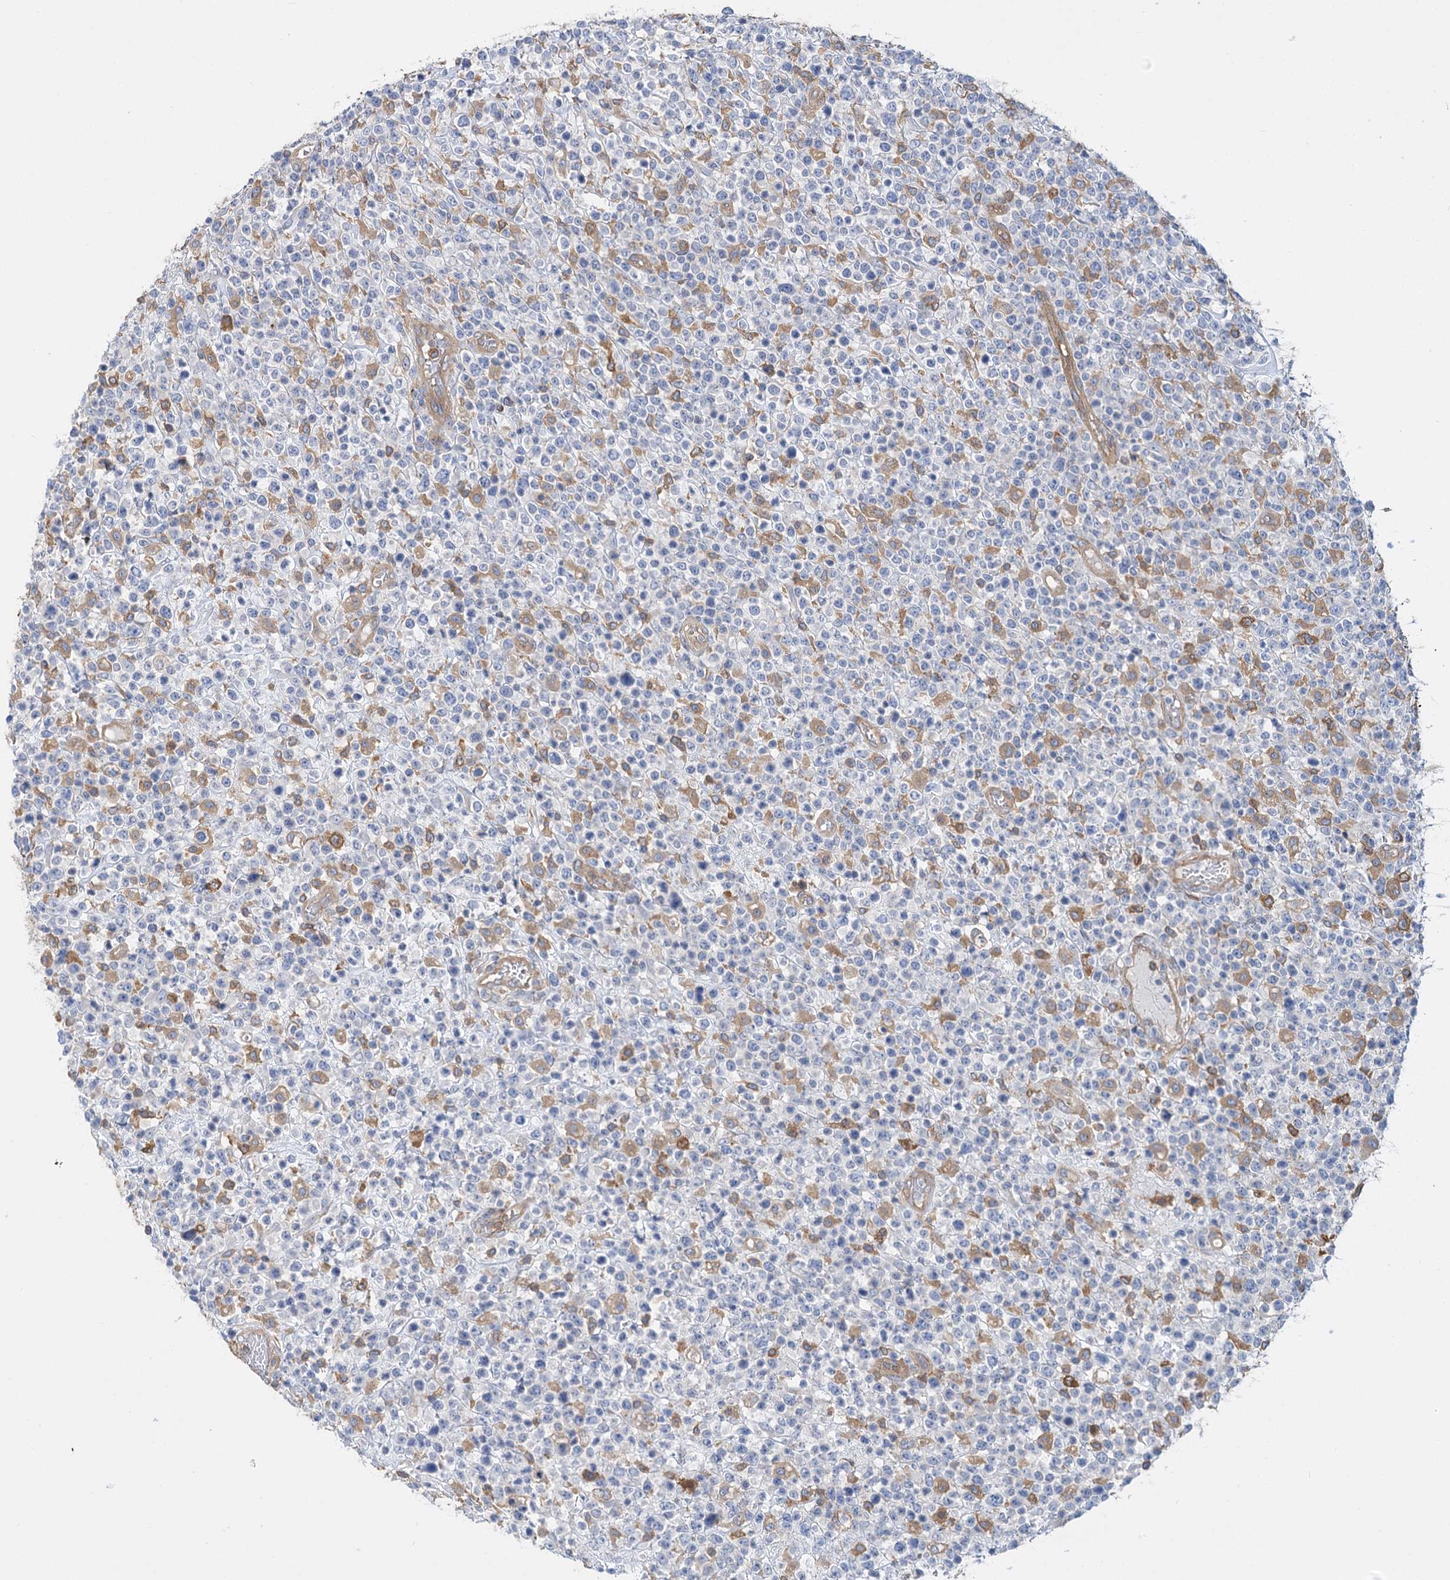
{"staining": {"intensity": "negative", "quantity": "none", "location": "none"}, "tissue": "lymphoma", "cell_type": "Tumor cells", "image_type": "cancer", "snomed": [{"axis": "morphology", "description": "Malignant lymphoma, non-Hodgkin's type, High grade"}, {"axis": "topography", "description": "Colon"}], "caption": "A photomicrograph of high-grade malignant lymphoma, non-Hodgkin's type stained for a protein exhibits no brown staining in tumor cells.", "gene": "GUSB", "patient": {"sex": "female", "age": 53}}